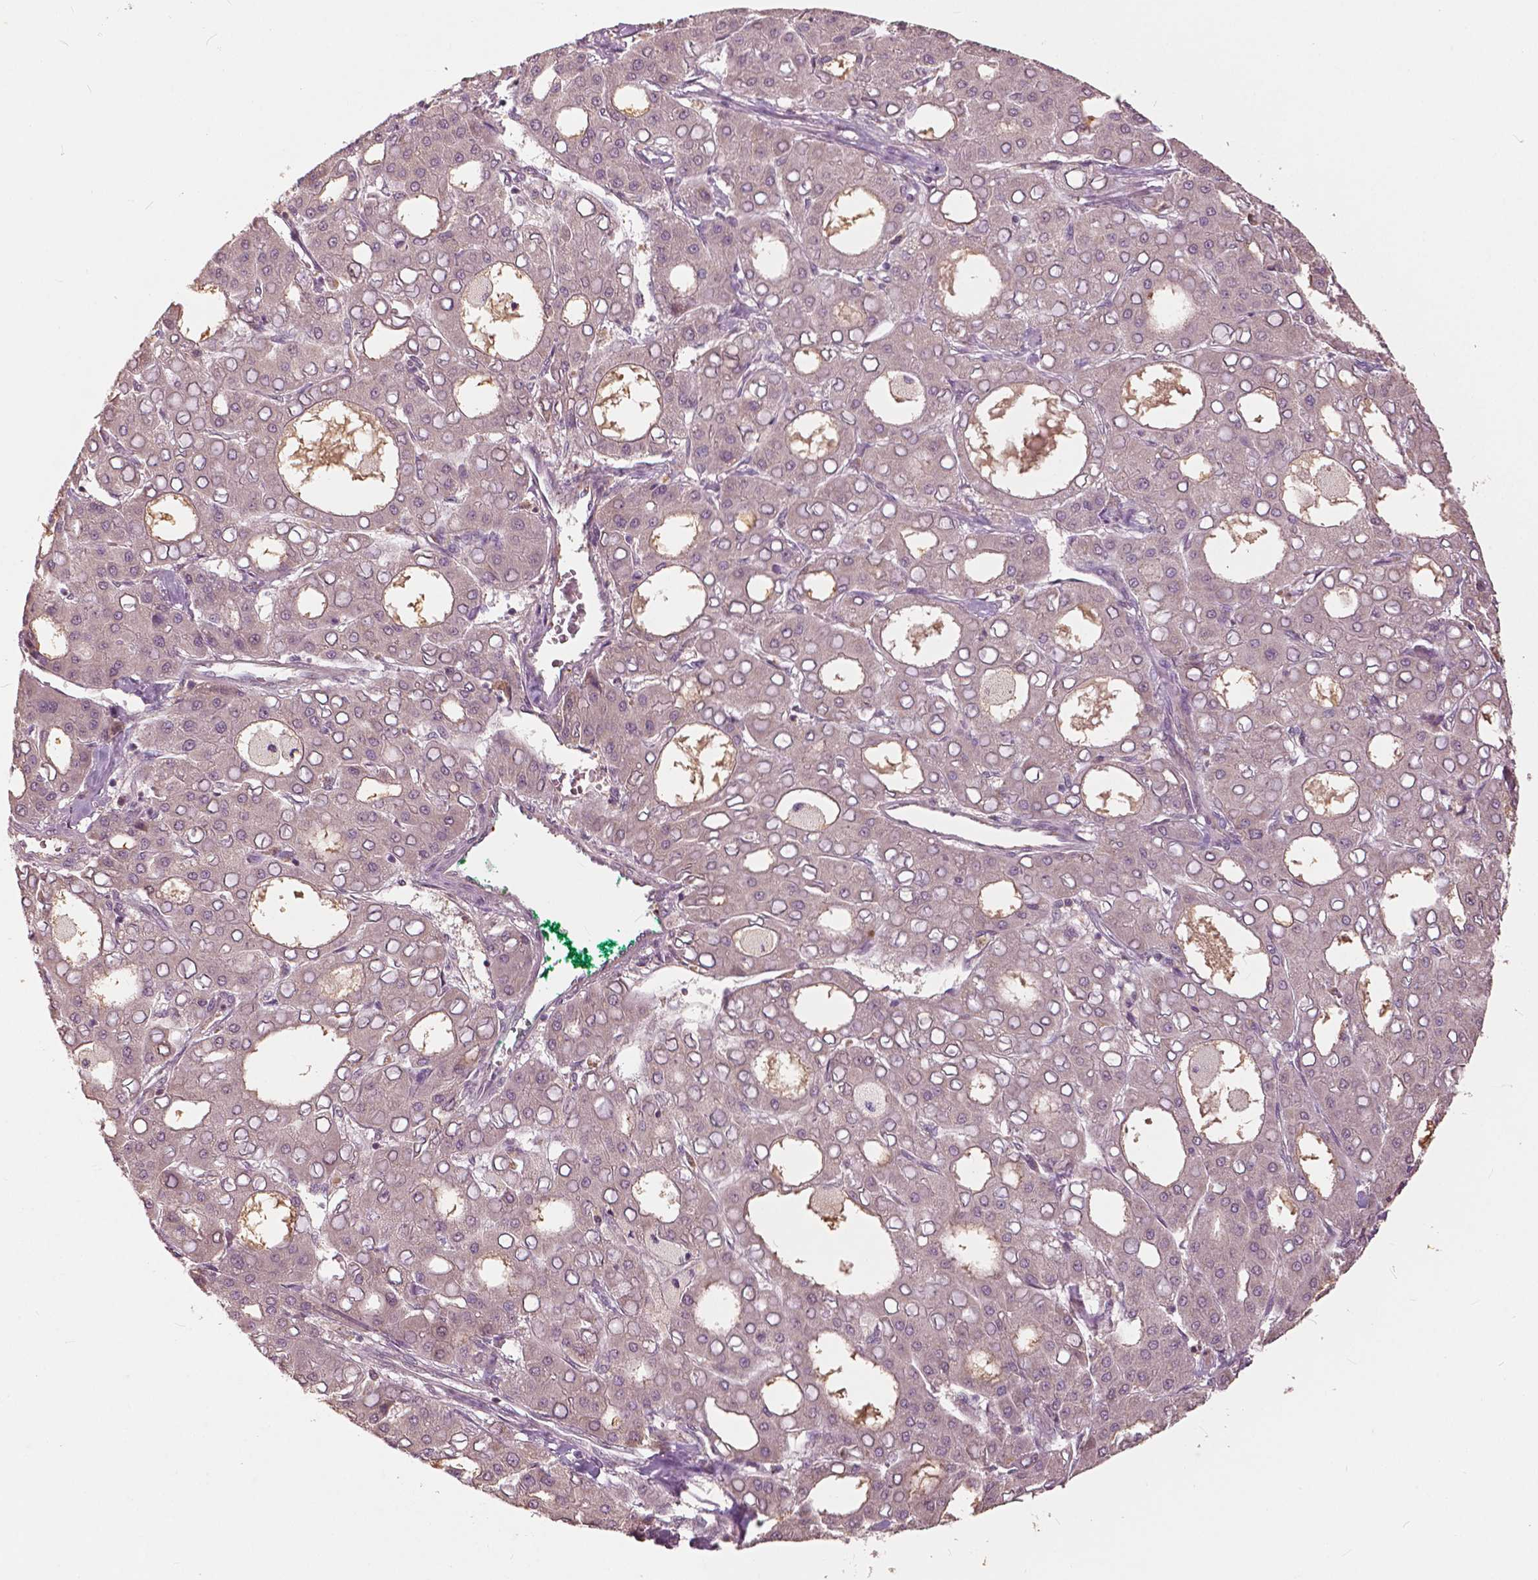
{"staining": {"intensity": "negative", "quantity": "none", "location": "none"}, "tissue": "liver cancer", "cell_type": "Tumor cells", "image_type": "cancer", "snomed": [{"axis": "morphology", "description": "Carcinoma, Hepatocellular, NOS"}, {"axis": "topography", "description": "Liver"}], "caption": "Human liver cancer stained for a protein using immunohistochemistry demonstrates no positivity in tumor cells.", "gene": "ANGPTL4", "patient": {"sex": "male", "age": 65}}